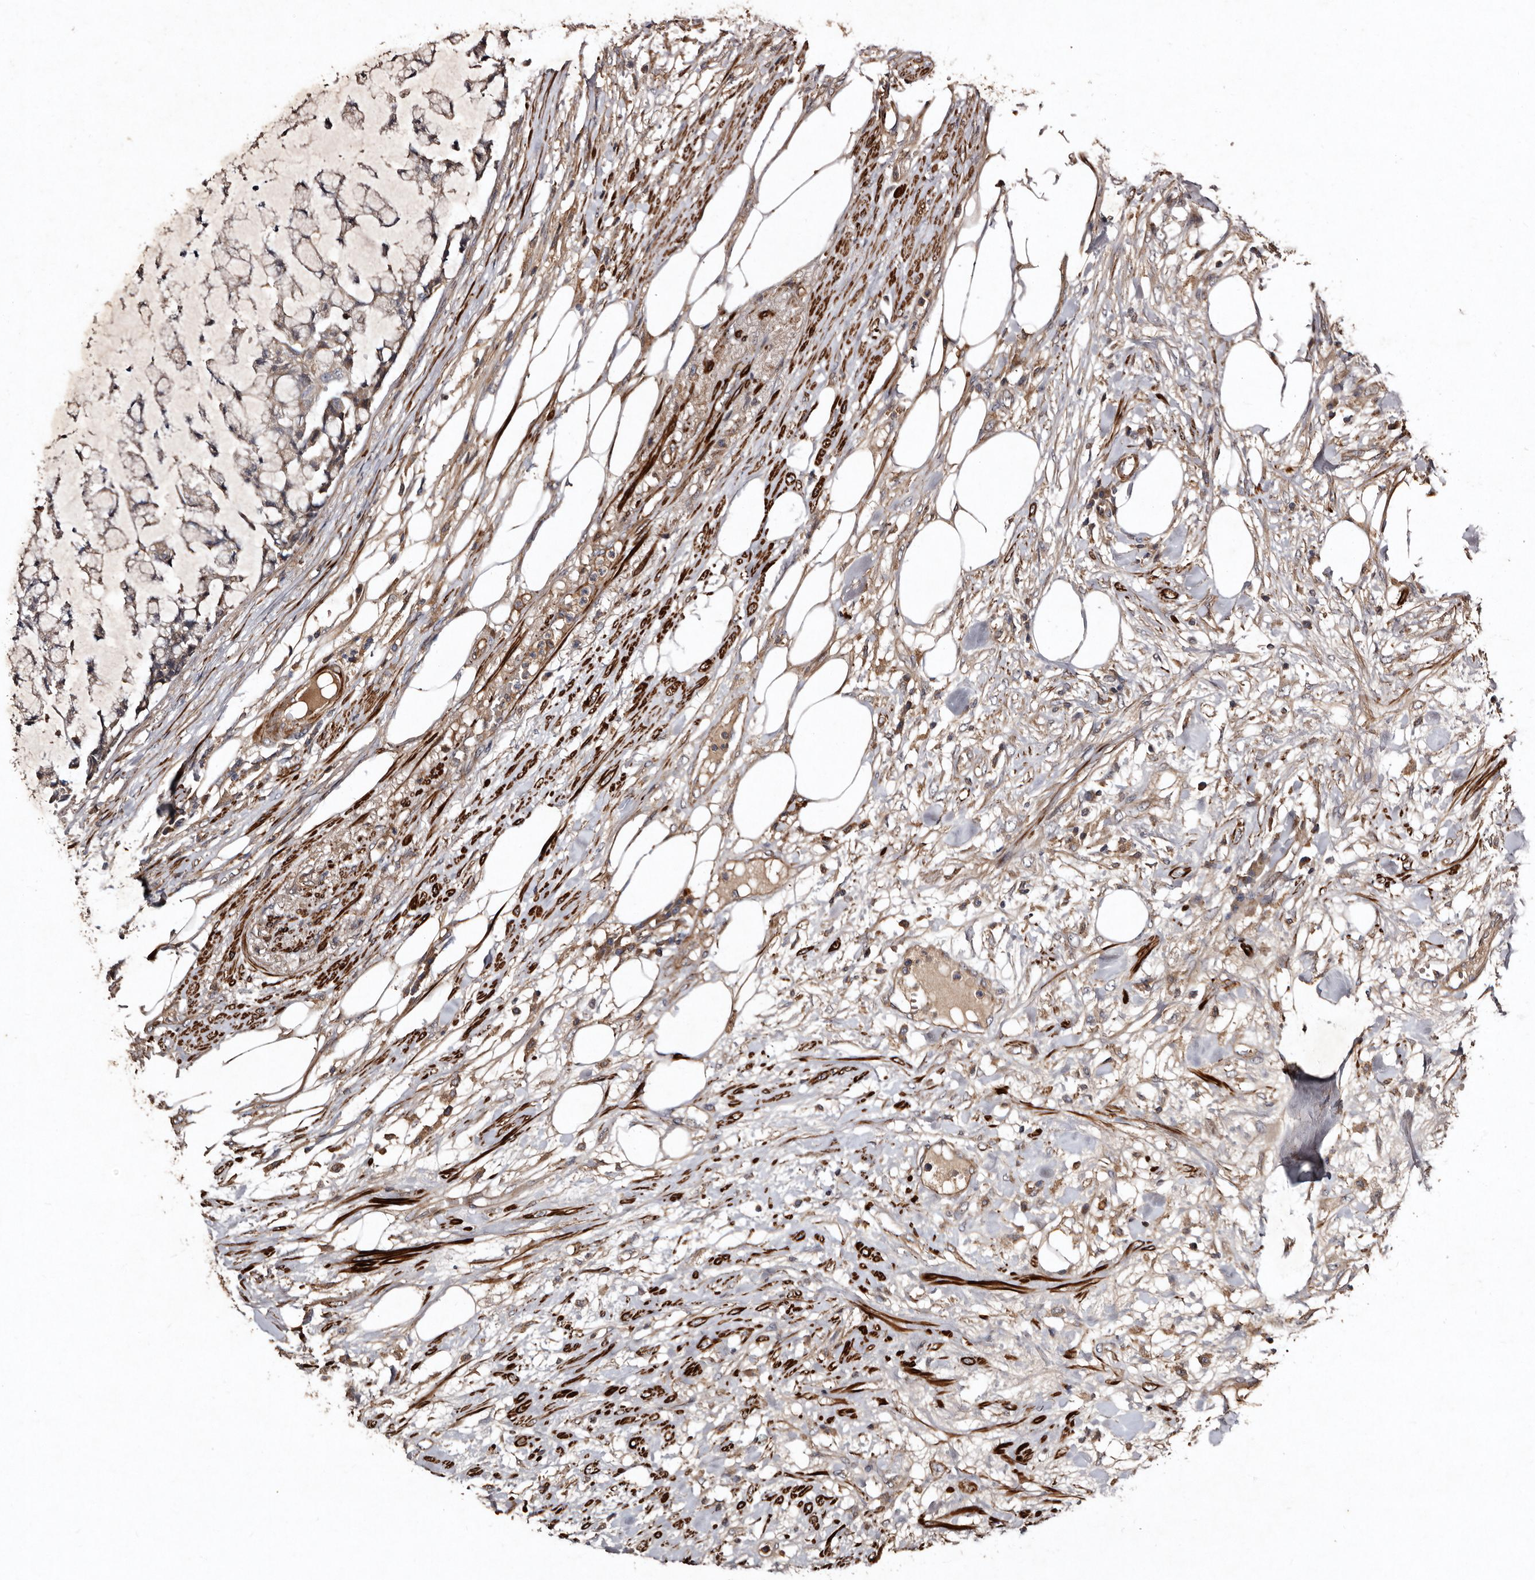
{"staining": {"intensity": "negative", "quantity": "none", "location": "none"}, "tissue": "colorectal cancer", "cell_type": "Tumor cells", "image_type": "cancer", "snomed": [{"axis": "morphology", "description": "Adenocarcinoma, NOS"}, {"axis": "topography", "description": "Colon"}], "caption": "The micrograph displays no staining of tumor cells in colorectal cancer (adenocarcinoma).", "gene": "PRKD3", "patient": {"sex": "female", "age": 84}}